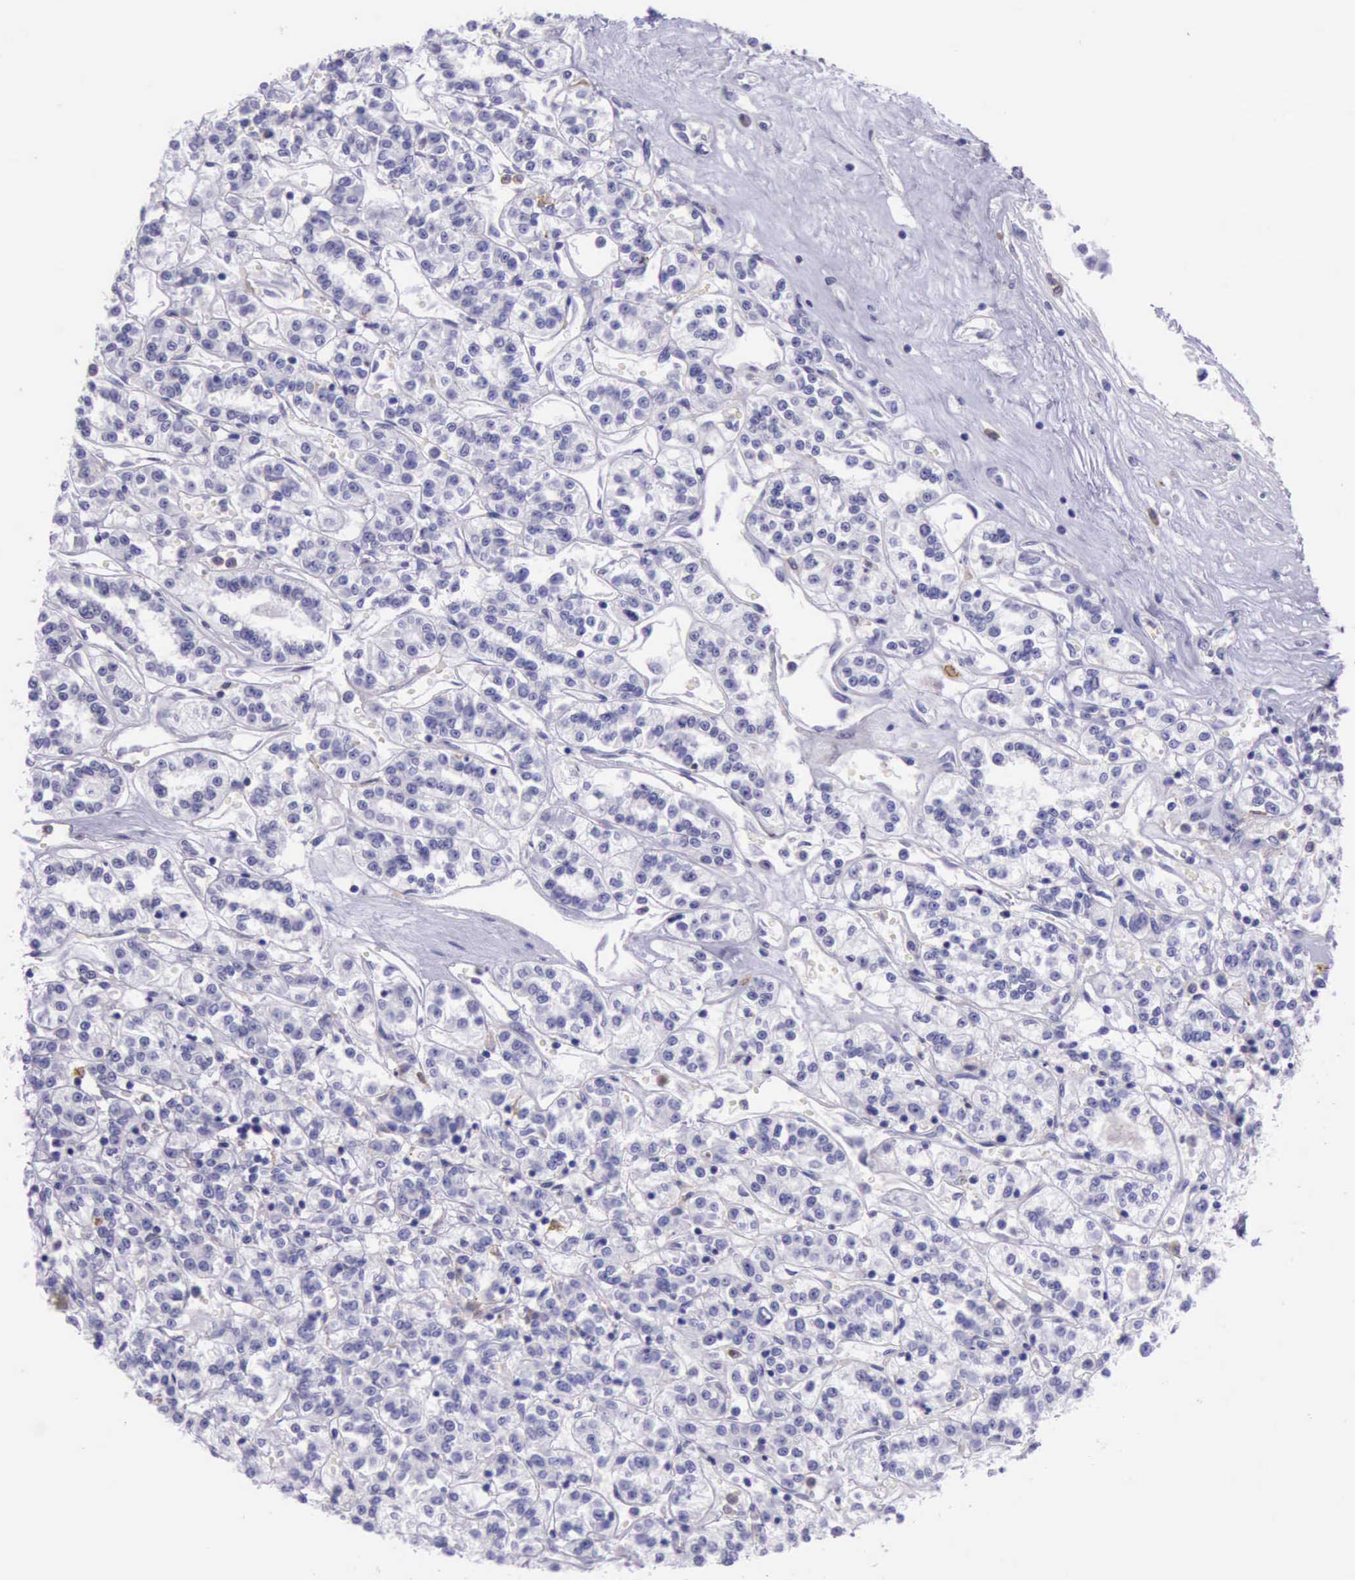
{"staining": {"intensity": "negative", "quantity": "none", "location": "none"}, "tissue": "renal cancer", "cell_type": "Tumor cells", "image_type": "cancer", "snomed": [{"axis": "morphology", "description": "Adenocarcinoma, NOS"}, {"axis": "topography", "description": "Kidney"}], "caption": "A photomicrograph of human adenocarcinoma (renal) is negative for staining in tumor cells. (IHC, brightfield microscopy, high magnification).", "gene": "BTK", "patient": {"sex": "female", "age": 76}}